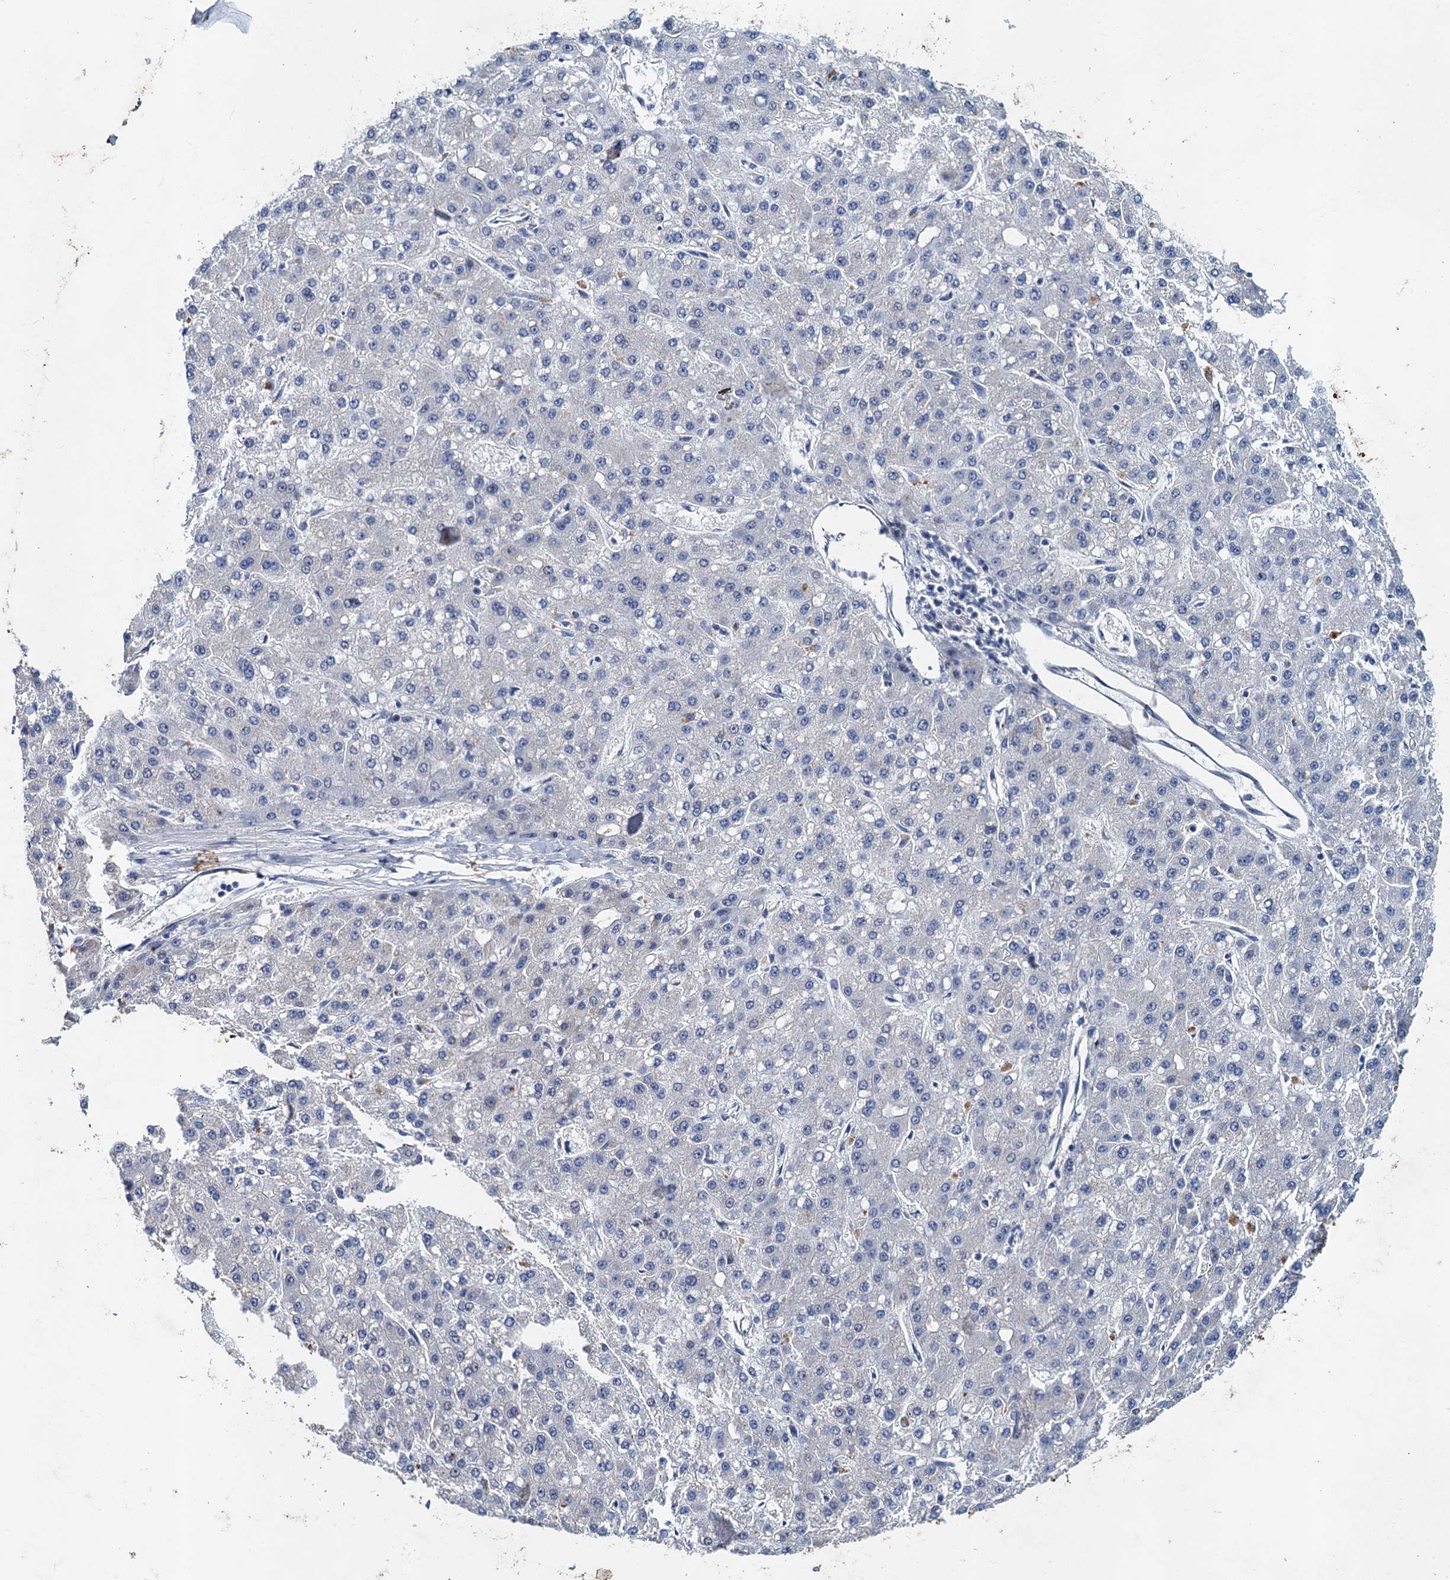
{"staining": {"intensity": "negative", "quantity": "none", "location": "none"}, "tissue": "liver cancer", "cell_type": "Tumor cells", "image_type": "cancer", "snomed": [{"axis": "morphology", "description": "Carcinoma, Hepatocellular, NOS"}, {"axis": "topography", "description": "Liver"}], "caption": "High magnification brightfield microscopy of liver hepatocellular carcinoma stained with DAB (3,3'-diaminobenzidine) (brown) and counterstained with hematoxylin (blue): tumor cells show no significant positivity.", "gene": "NBEA", "patient": {"sex": "male", "age": 67}}